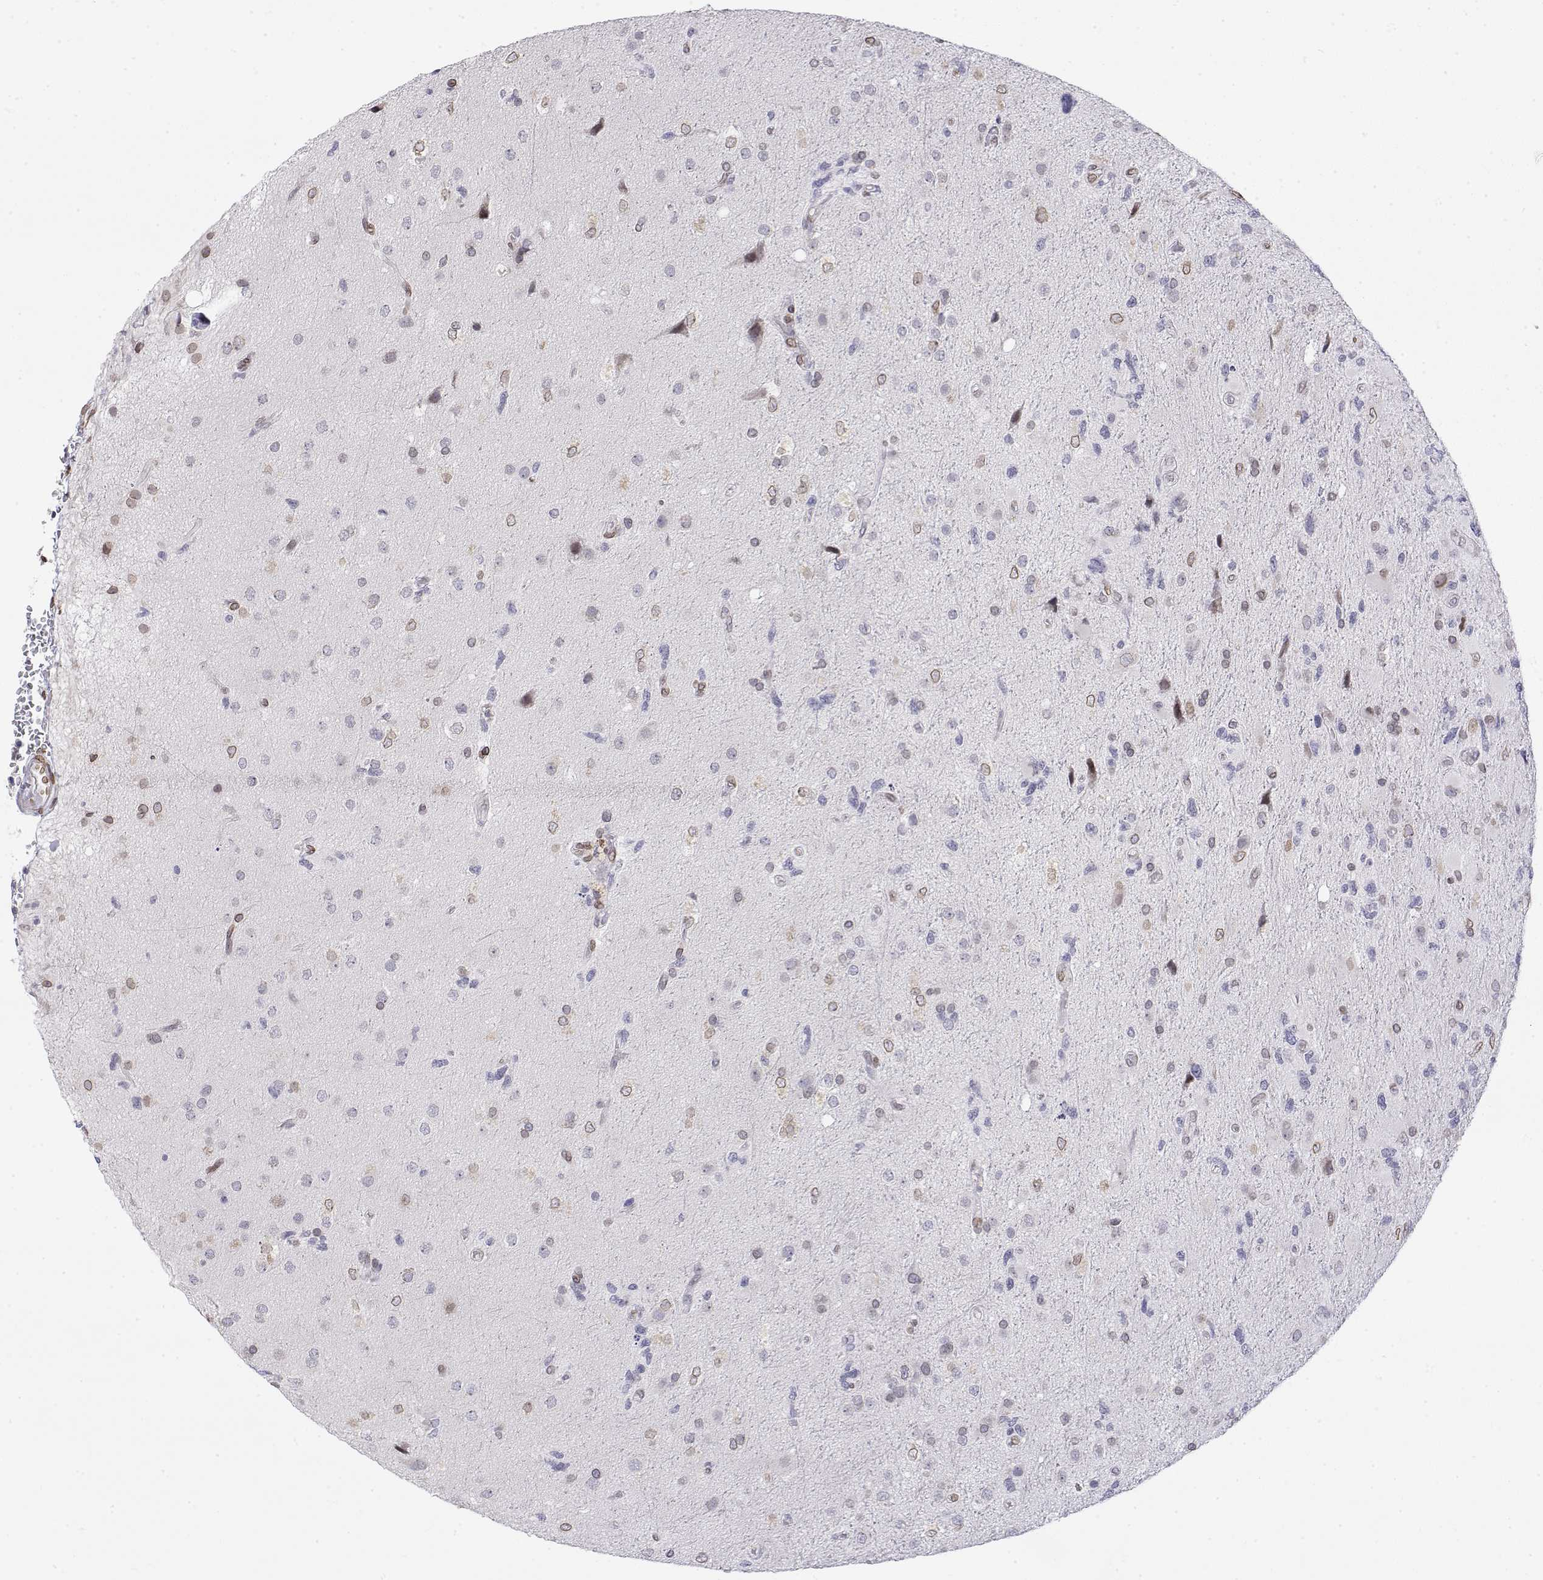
{"staining": {"intensity": "weak", "quantity": "<25%", "location": "nuclear"}, "tissue": "glioma", "cell_type": "Tumor cells", "image_type": "cancer", "snomed": [{"axis": "morphology", "description": "Glioma, malignant, High grade"}, {"axis": "topography", "description": "Brain"}], "caption": "DAB (3,3'-diaminobenzidine) immunohistochemical staining of glioma reveals no significant expression in tumor cells.", "gene": "ZNF532", "patient": {"sex": "female", "age": 71}}